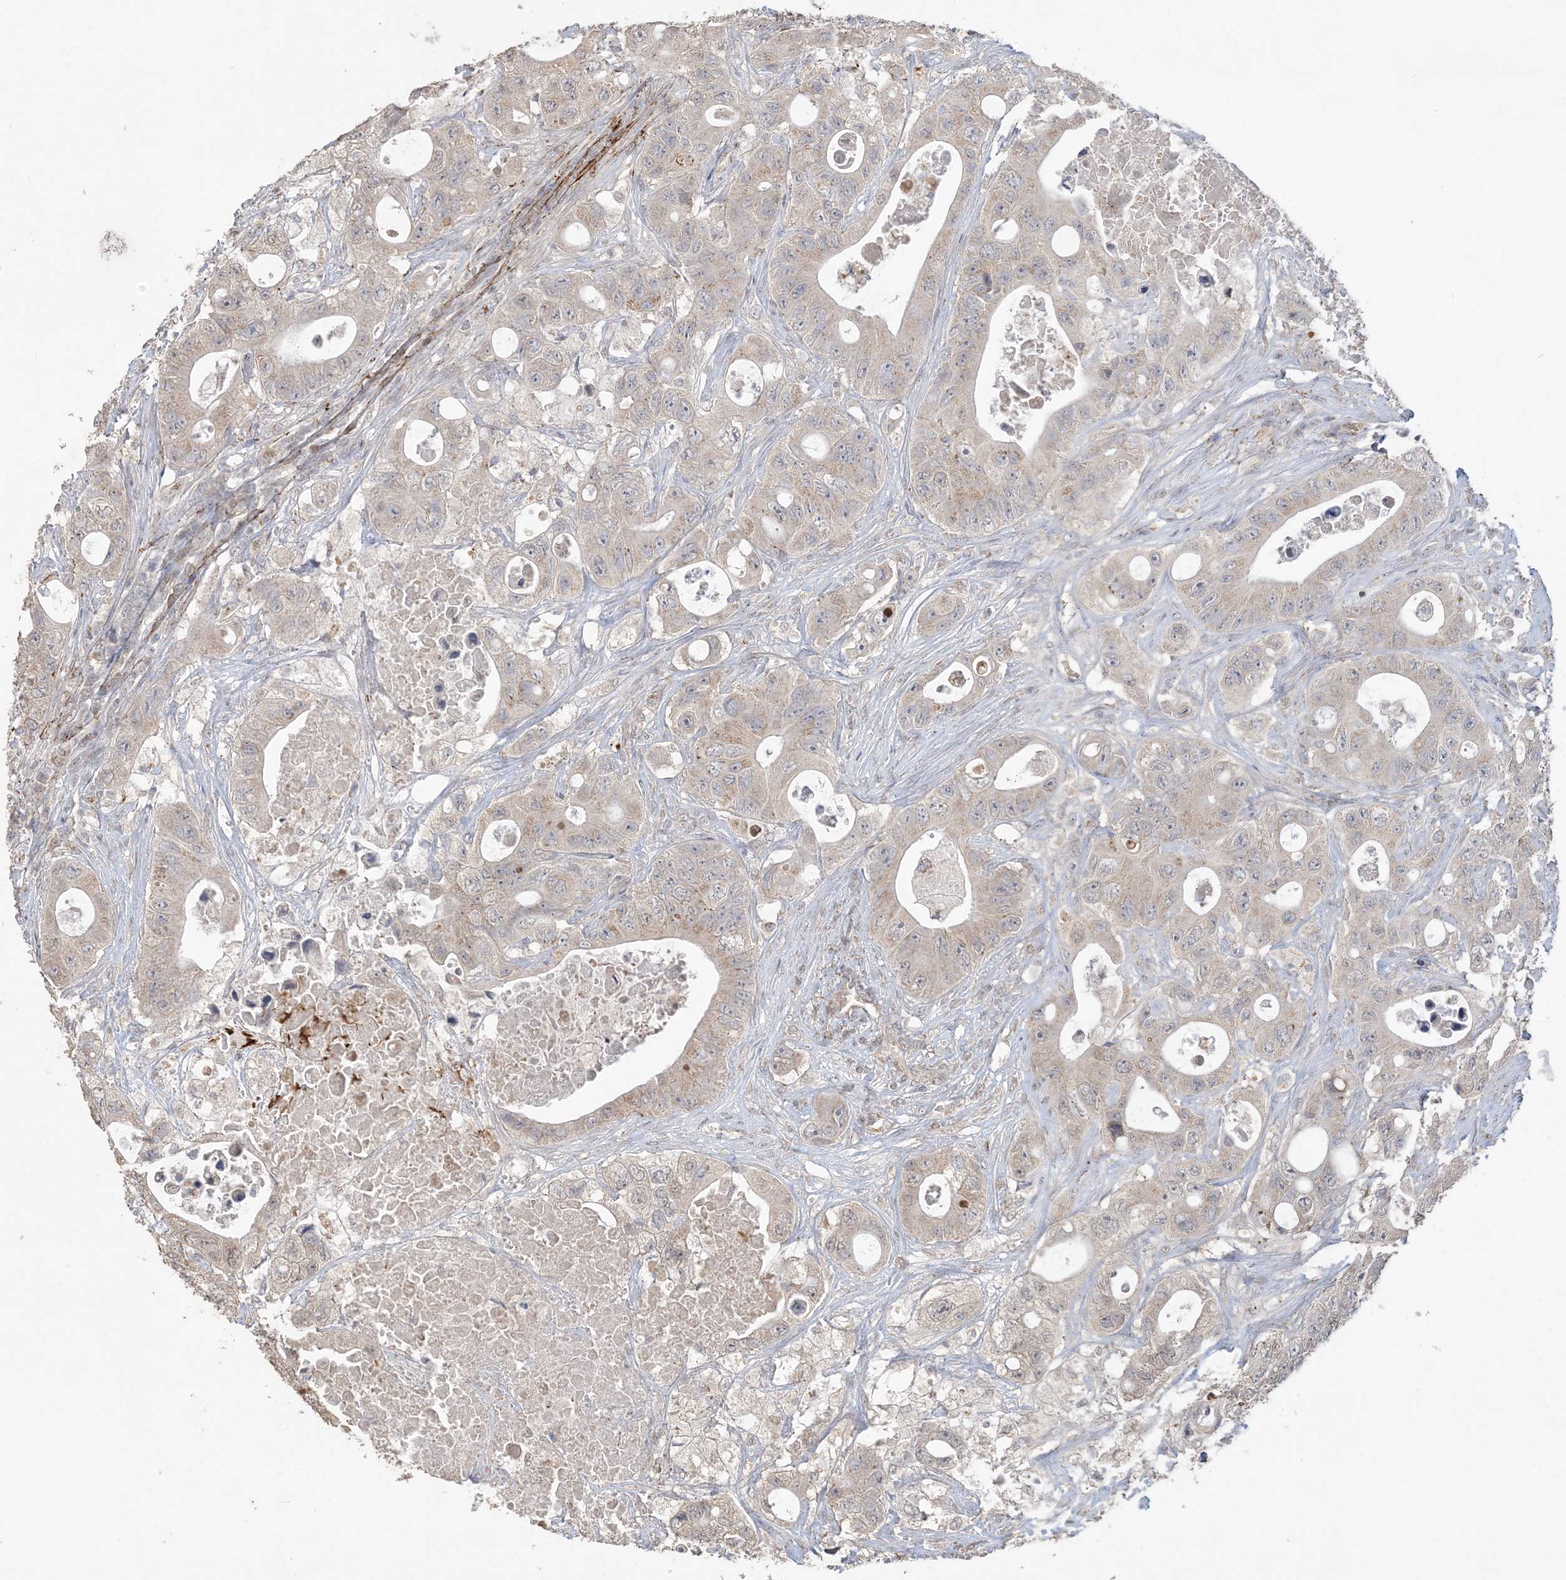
{"staining": {"intensity": "weak", "quantity": "<25%", "location": "cytoplasmic/membranous"}, "tissue": "colorectal cancer", "cell_type": "Tumor cells", "image_type": "cancer", "snomed": [{"axis": "morphology", "description": "Adenocarcinoma, NOS"}, {"axis": "topography", "description": "Colon"}], "caption": "Tumor cells are negative for brown protein staining in adenocarcinoma (colorectal).", "gene": "XRN1", "patient": {"sex": "female", "age": 46}}